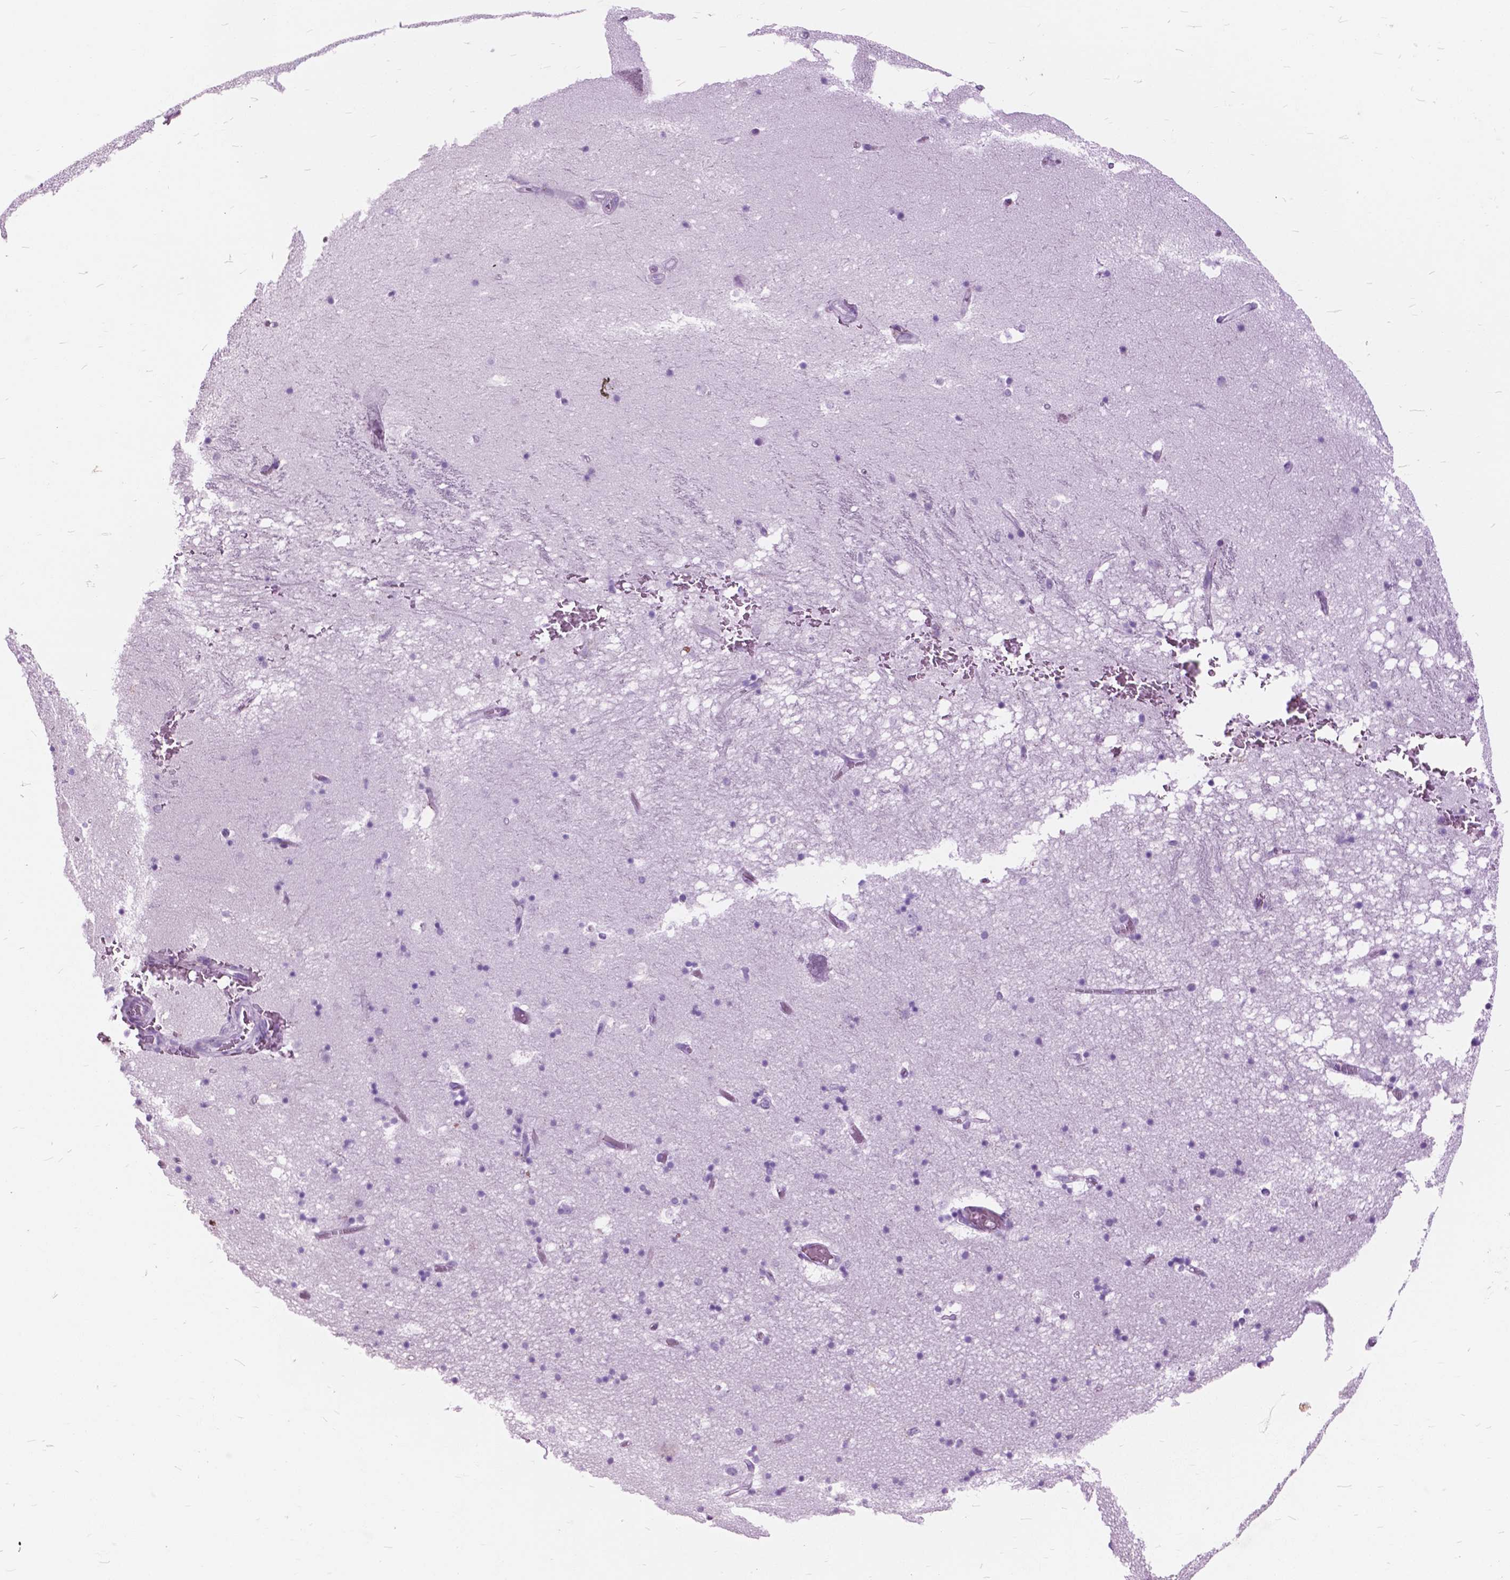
{"staining": {"intensity": "negative", "quantity": "none", "location": "none"}, "tissue": "hippocampus", "cell_type": "Glial cells", "image_type": "normal", "snomed": [{"axis": "morphology", "description": "Normal tissue, NOS"}, {"axis": "topography", "description": "Hippocampus"}], "caption": "High power microscopy image of an immunohistochemistry (IHC) image of benign hippocampus, revealing no significant expression in glial cells.", "gene": "GDF9", "patient": {"sex": "male", "age": 58}}